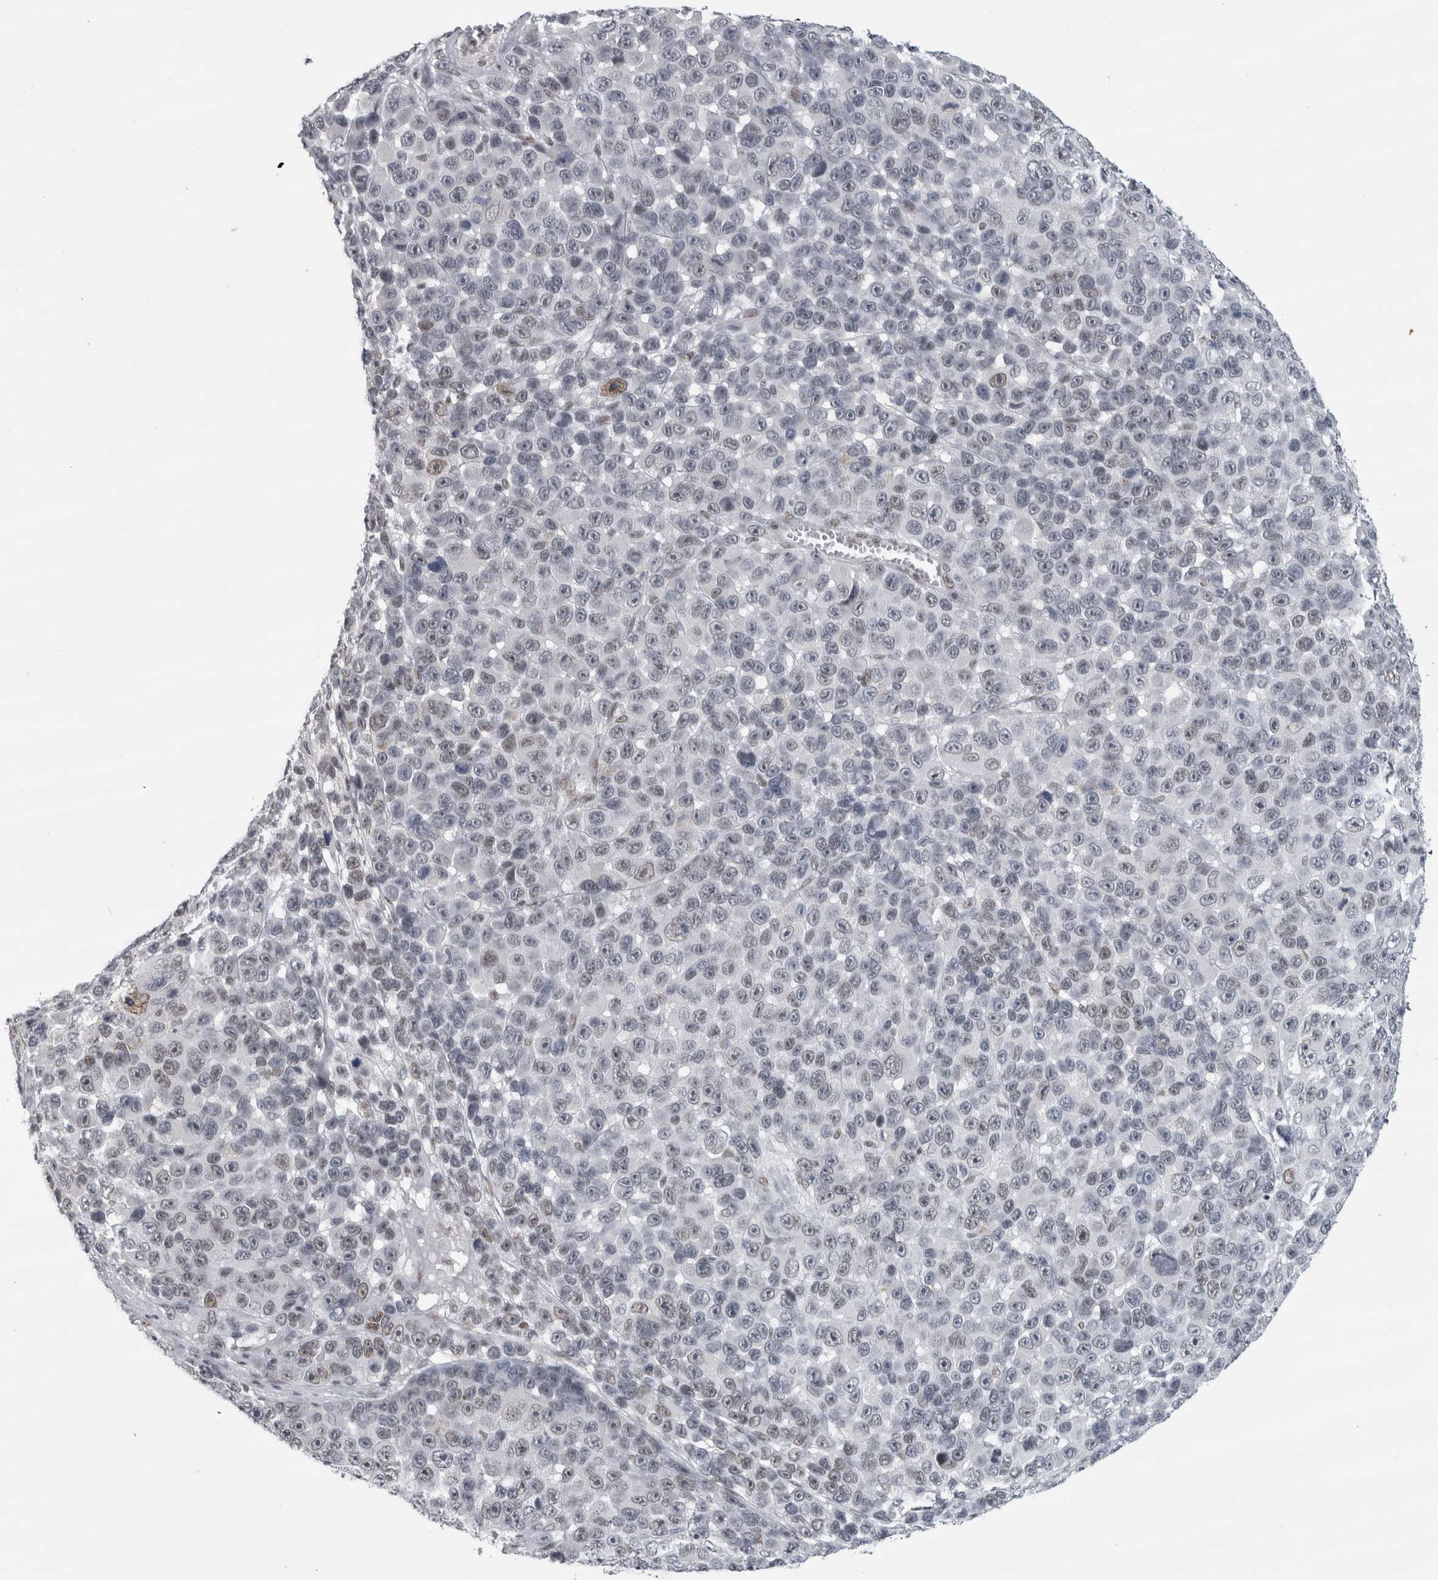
{"staining": {"intensity": "weak", "quantity": "<25%", "location": "nuclear"}, "tissue": "melanoma", "cell_type": "Tumor cells", "image_type": "cancer", "snomed": [{"axis": "morphology", "description": "Malignant melanoma, NOS"}, {"axis": "topography", "description": "Skin"}], "caption": "IHC micrograph of neoplastic tissue: human melanoma stained with DAB displays no significant protein expression in tumor cells.", "gene": "ARID4B", "patient": {"sex": "male", "age": 53}}